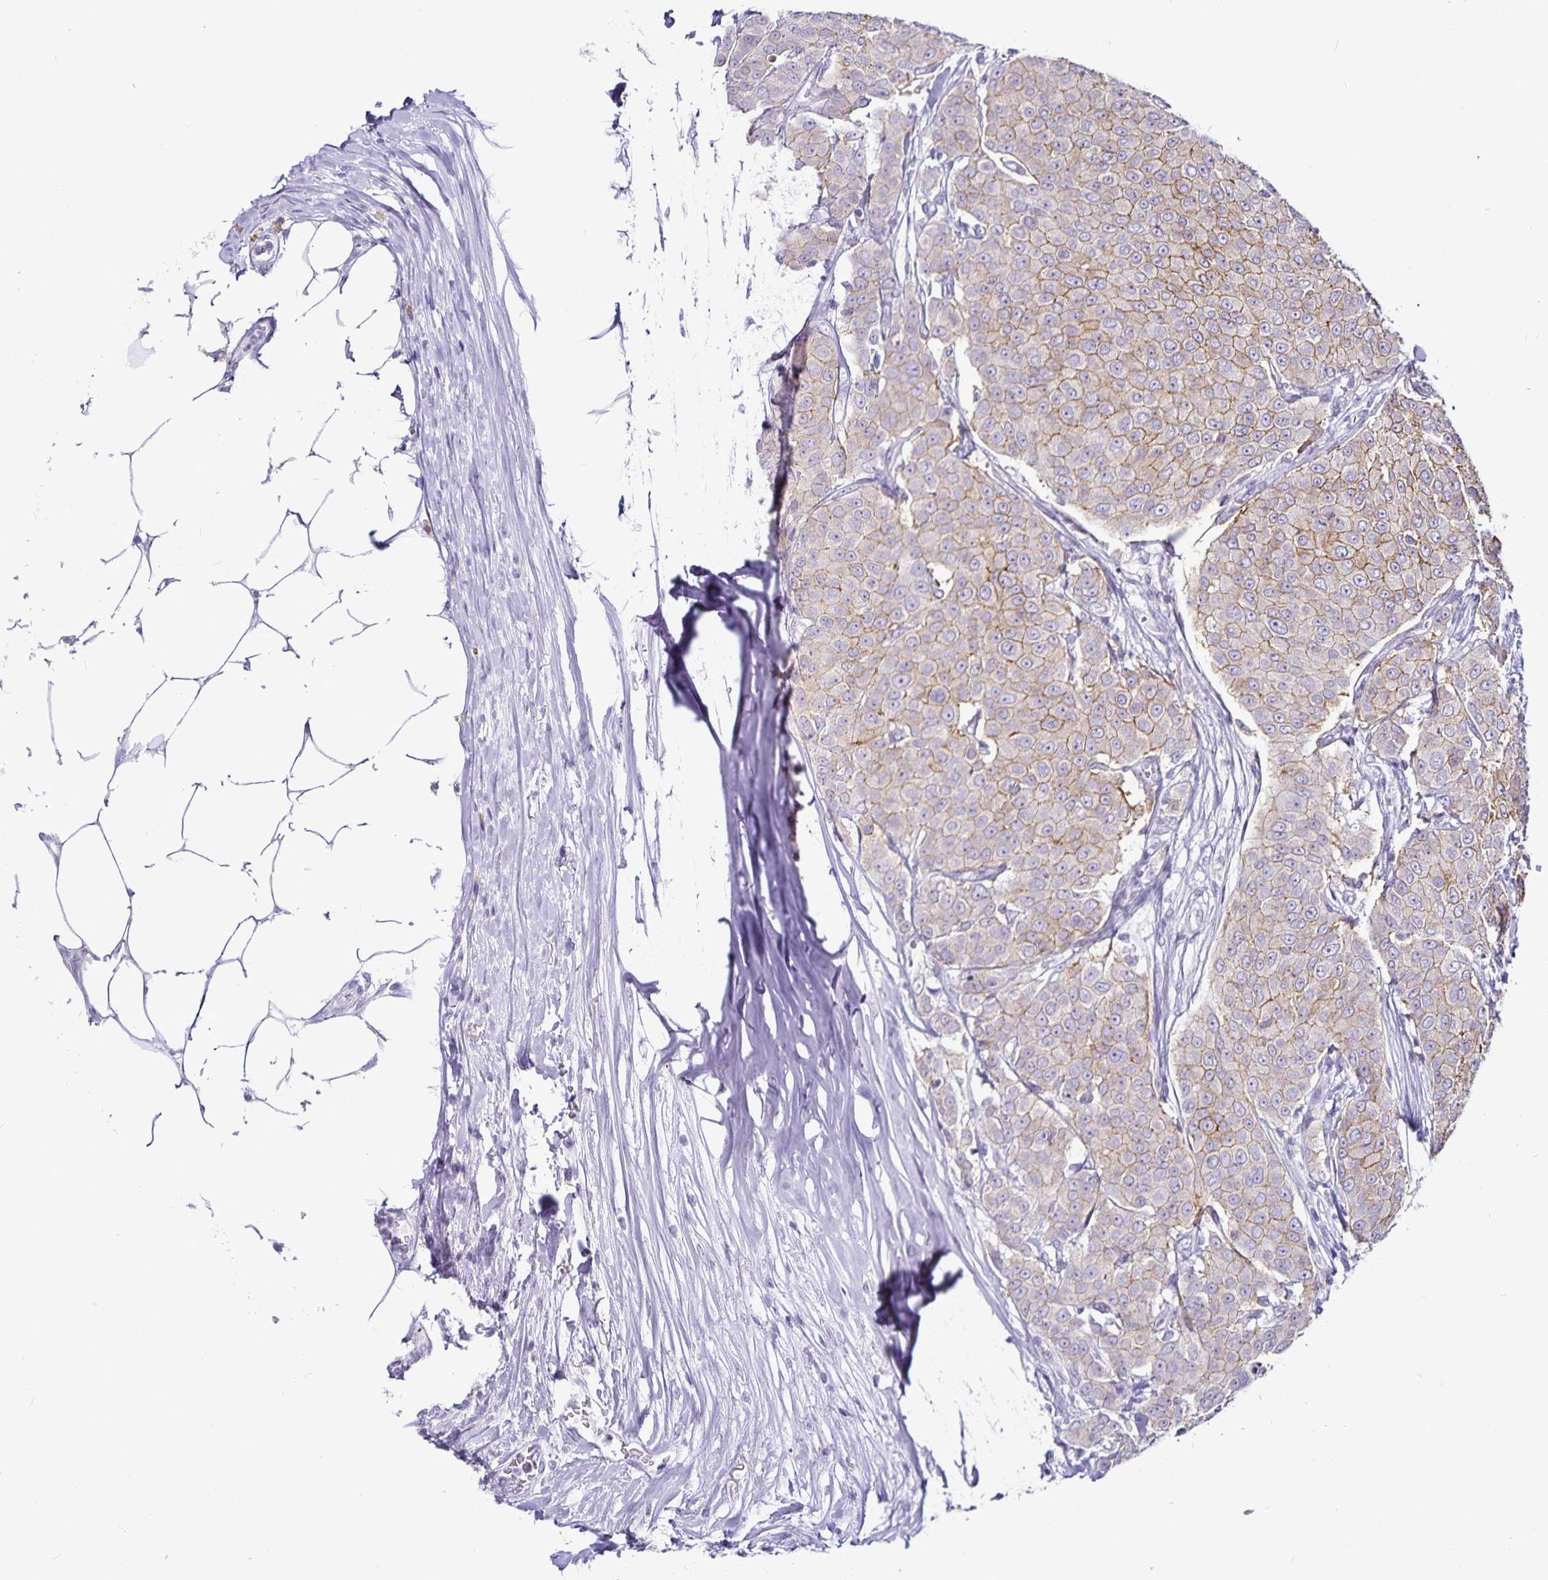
{"staining": {"intensity": "weak", "quantity": "25%-75%", "location": "cytoplasmic/membranous"}, "tissue": "breast cancer", "cell_type": "Tumor cells", "image_type": "cancer", "snomed": [{"axis": "morphology", "description": "Duct carcinoma"}, {"axis": "topography", "description": "Breast"}], "caption": "Protein staining by immunohistochemistry exhibits weak cytoplasmic/membranous expression in about 25%-75% of tumor cells in breast cancer (infiltrating ductal carcinoma).", "gene": "CA12", "patient": {"sex": "female", "age": 91}}